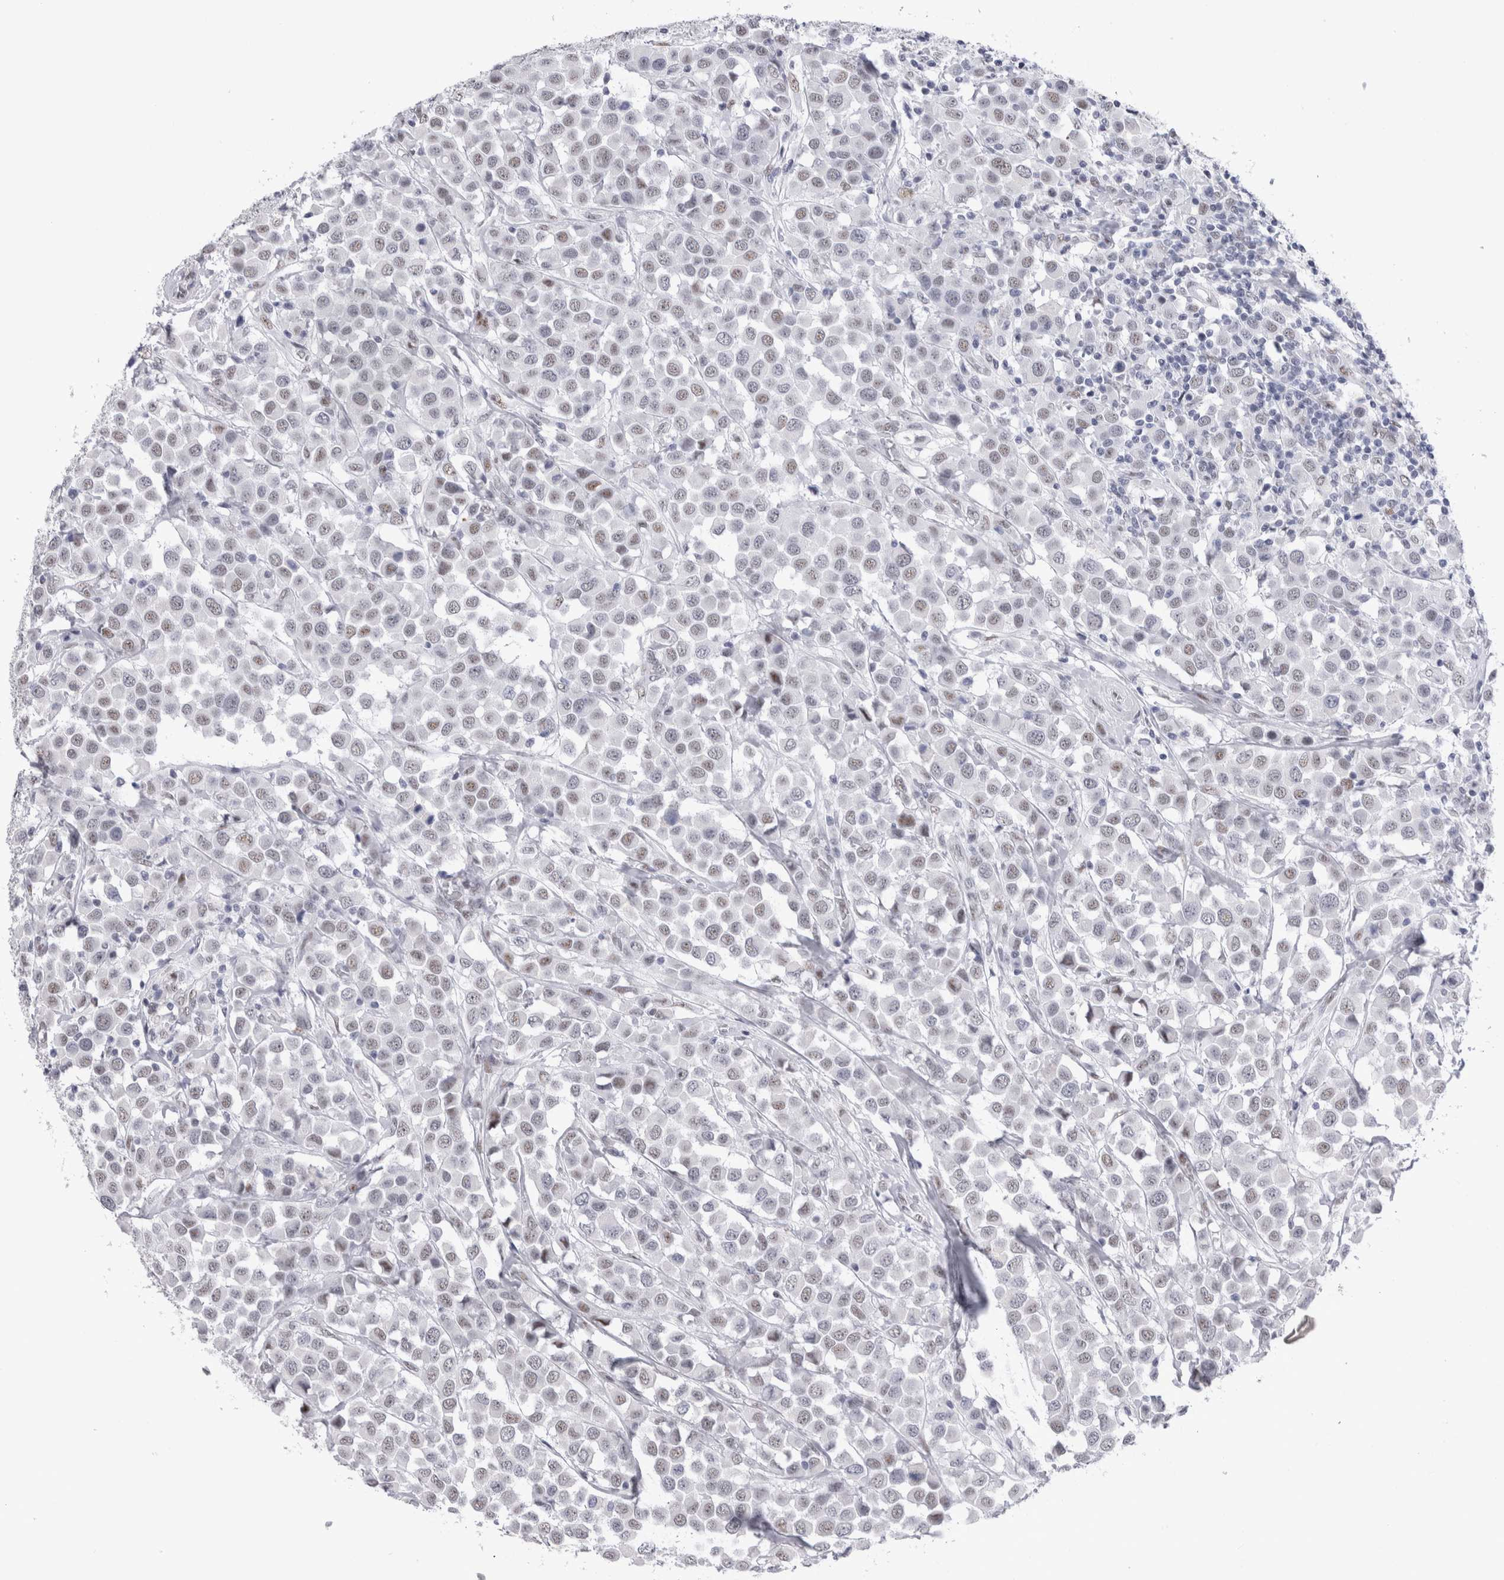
{"staining": {"intensity": "weak", "quantity": ">75%", "location": "nuclear"}, "tissue": "breast cancer", "cell_type": "Tumor cells", "image_type": "cancer", "snomed": [{"axis": "morphology", "description": "Duct carcinoma"}, {"axis": "topography", "description": "Breast"}], "caption": "Human breast cancer (infiltrating ductal carcinoma) stained with a brown dye exhibits weak nuclear positive positivity in about >75% of tumor cells.", "gene": "RBM6", "patient": {"sex": "female", "age": 61}}